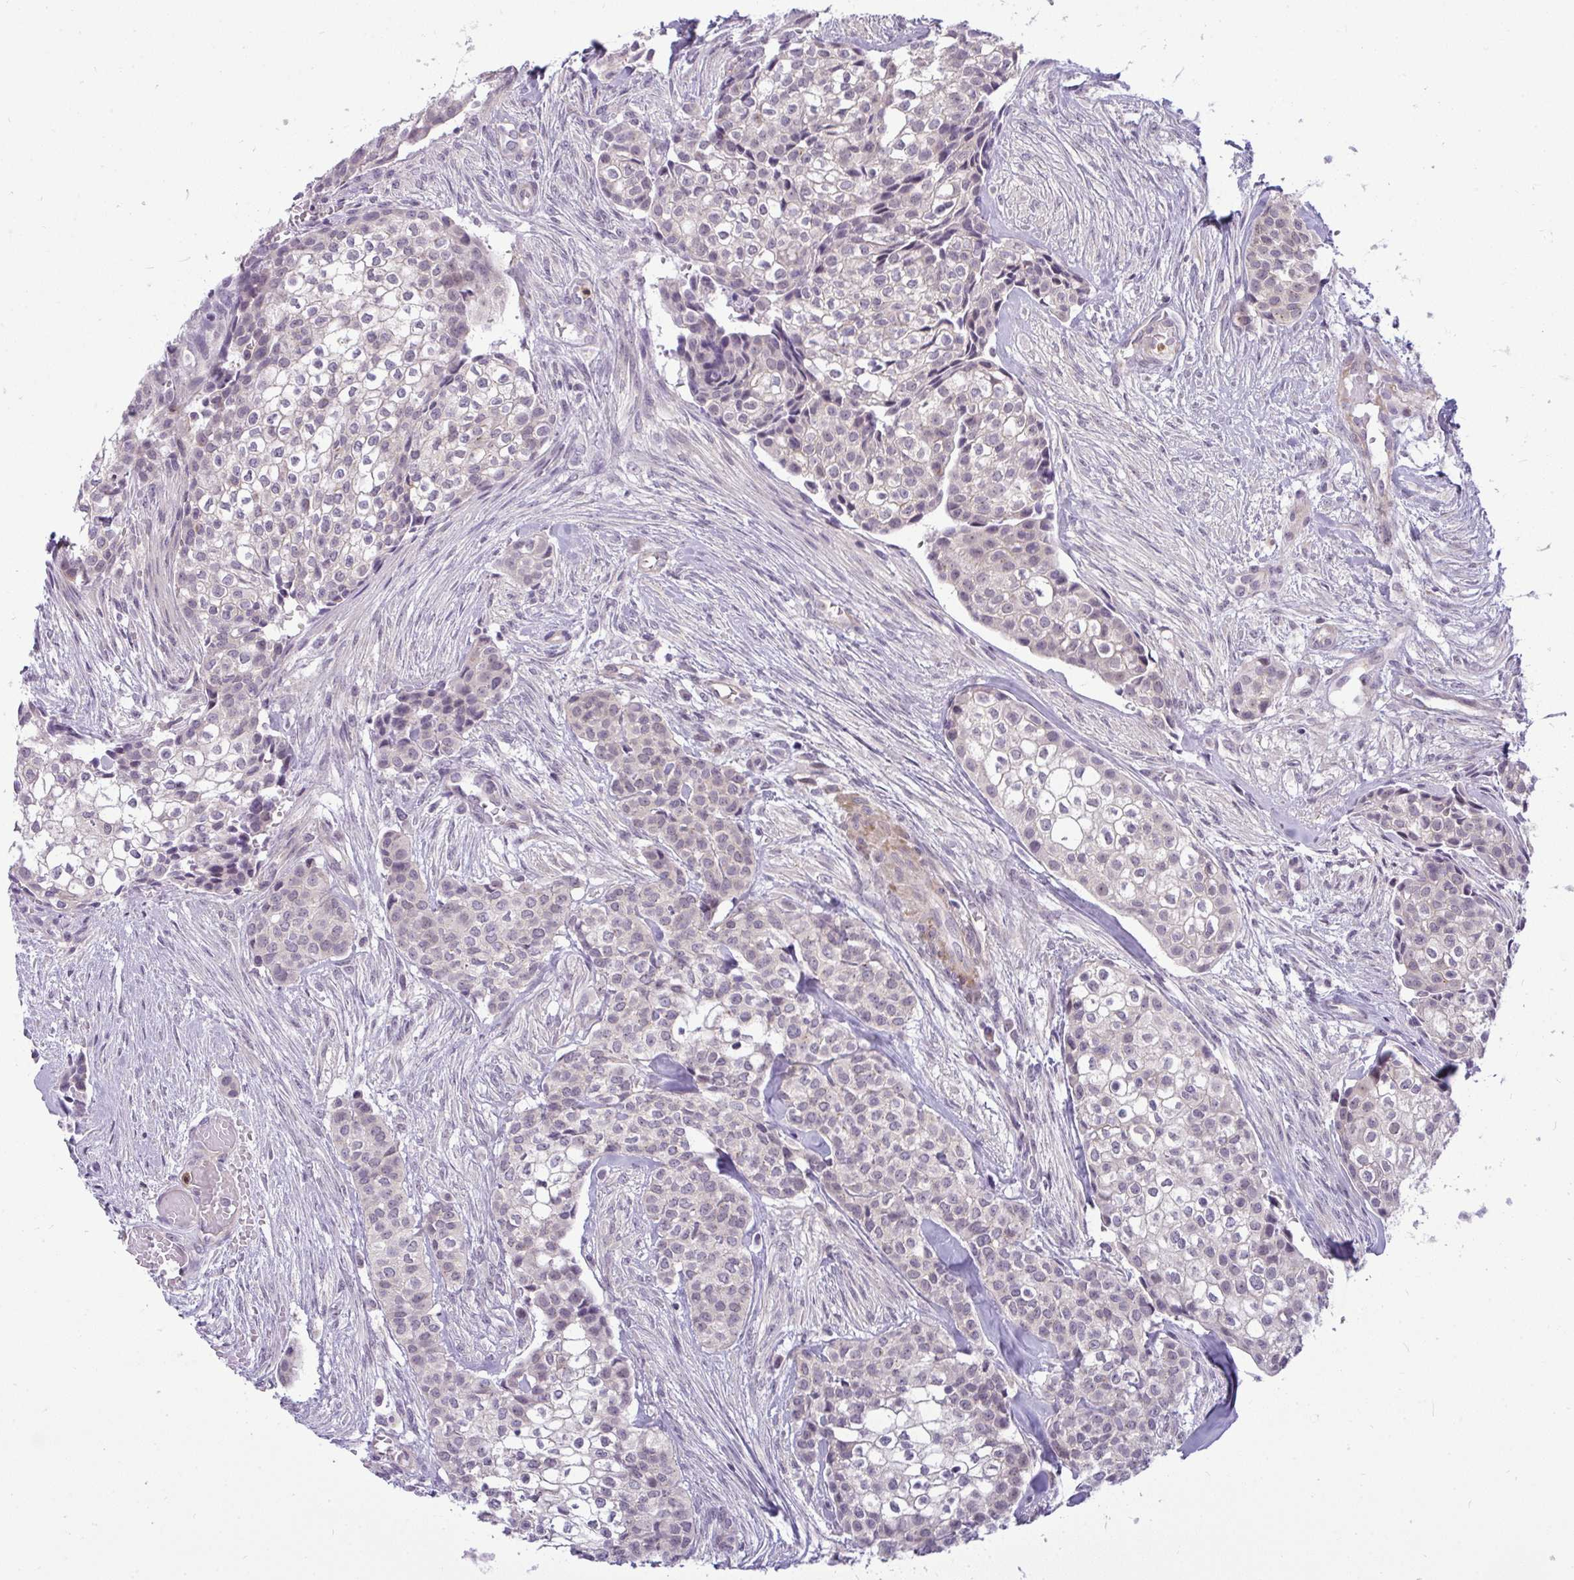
{"staining": {"intensity": "negative", "quantity": "none", "location": "none"}, "tissue": "head and neck cancer", "cell_type": "Tumor cells", "image_type": "cancer", "snomed": [{"axis": "morphology", "description": "Adenocarcinoma, NOS"}, {"axis": "topography", "description": "Head-Neck"}], "caption": "This is an immunohistochemistry micrograph of human head and neck cancer (adenocarcinoma). There is no expression in tumor cells.", "gene": "DZIP1", "patient": {"sex": "male", "age": 81}}